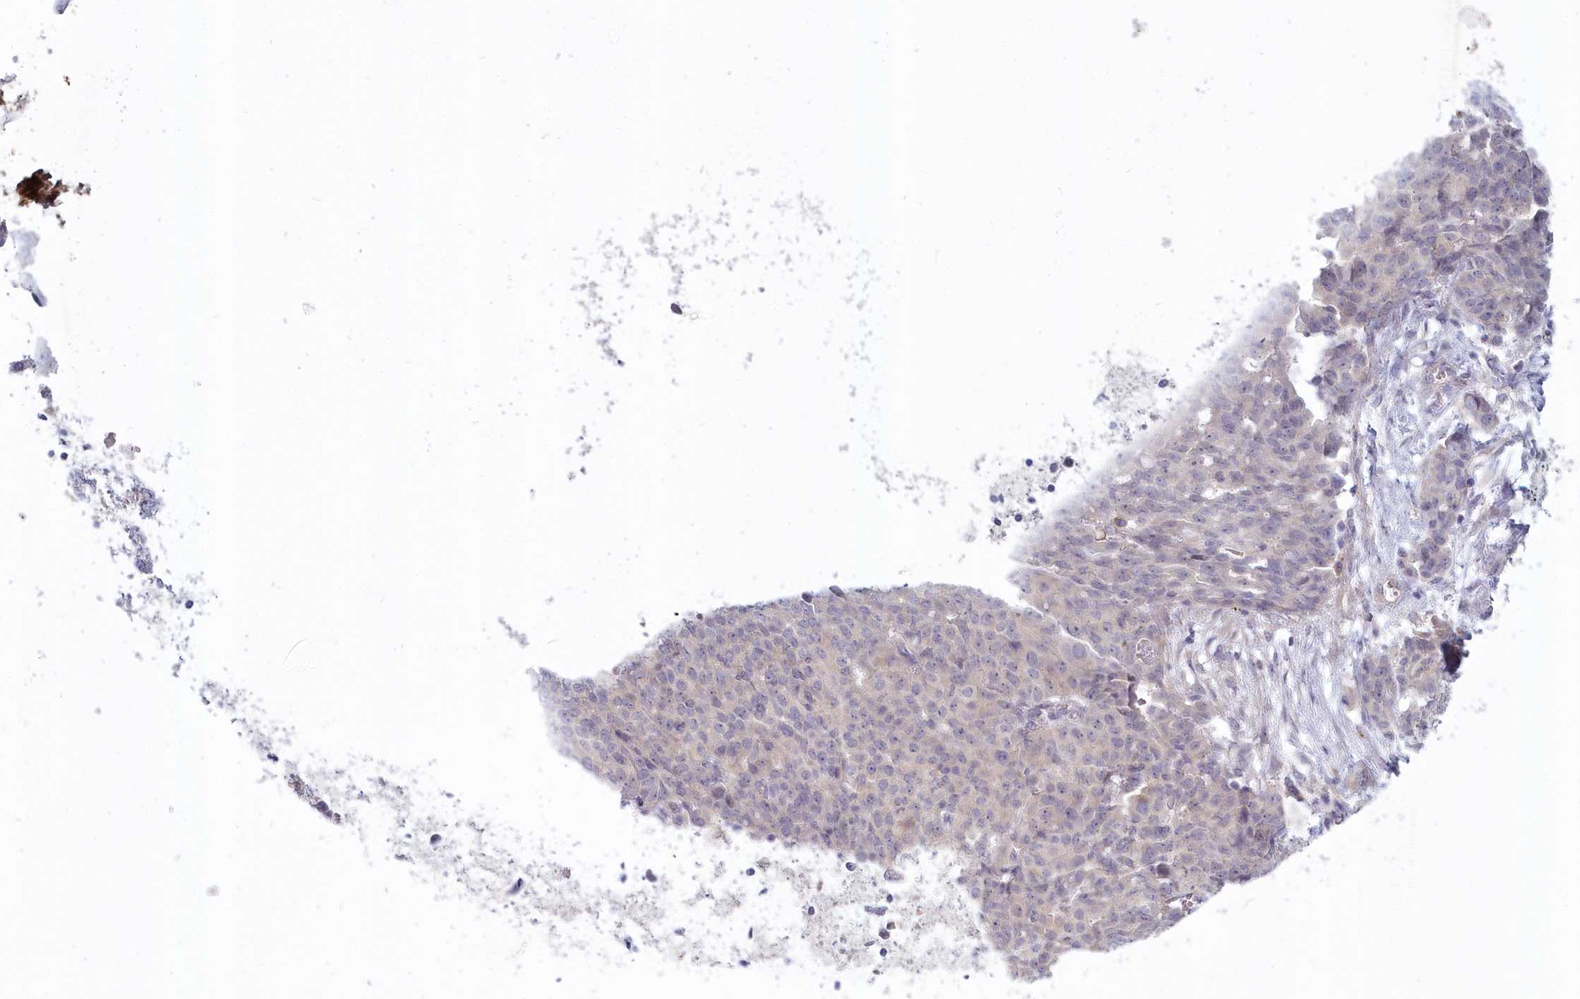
{"staining": {"intensity": "negative", "quantity": "none", "location": "none"}, "tissue": "ovarian cancer", "cell_type": "Tumor cells", "image_type": "cancer", "snomed": [{"axis": "morphology", "description": "Cystadenocarcinoma, serous, NOS"}, {"axis": "topography", "description": "Soft tissue"}, {"axis": "topography", "description": "Ovary"}], "caption": "An immunohistochemistry photomicrograph of ovarian cancer is shown. There is no staining in tumor cells of ovarian cancer. The staining was performed using DAB to visualize the protein expression in brown, while the nuclei were stained in blue with hematoxylin (Magnification: 20x).", "gene": "KATNA1", "patient": {"sex": "female", "age": 57}}